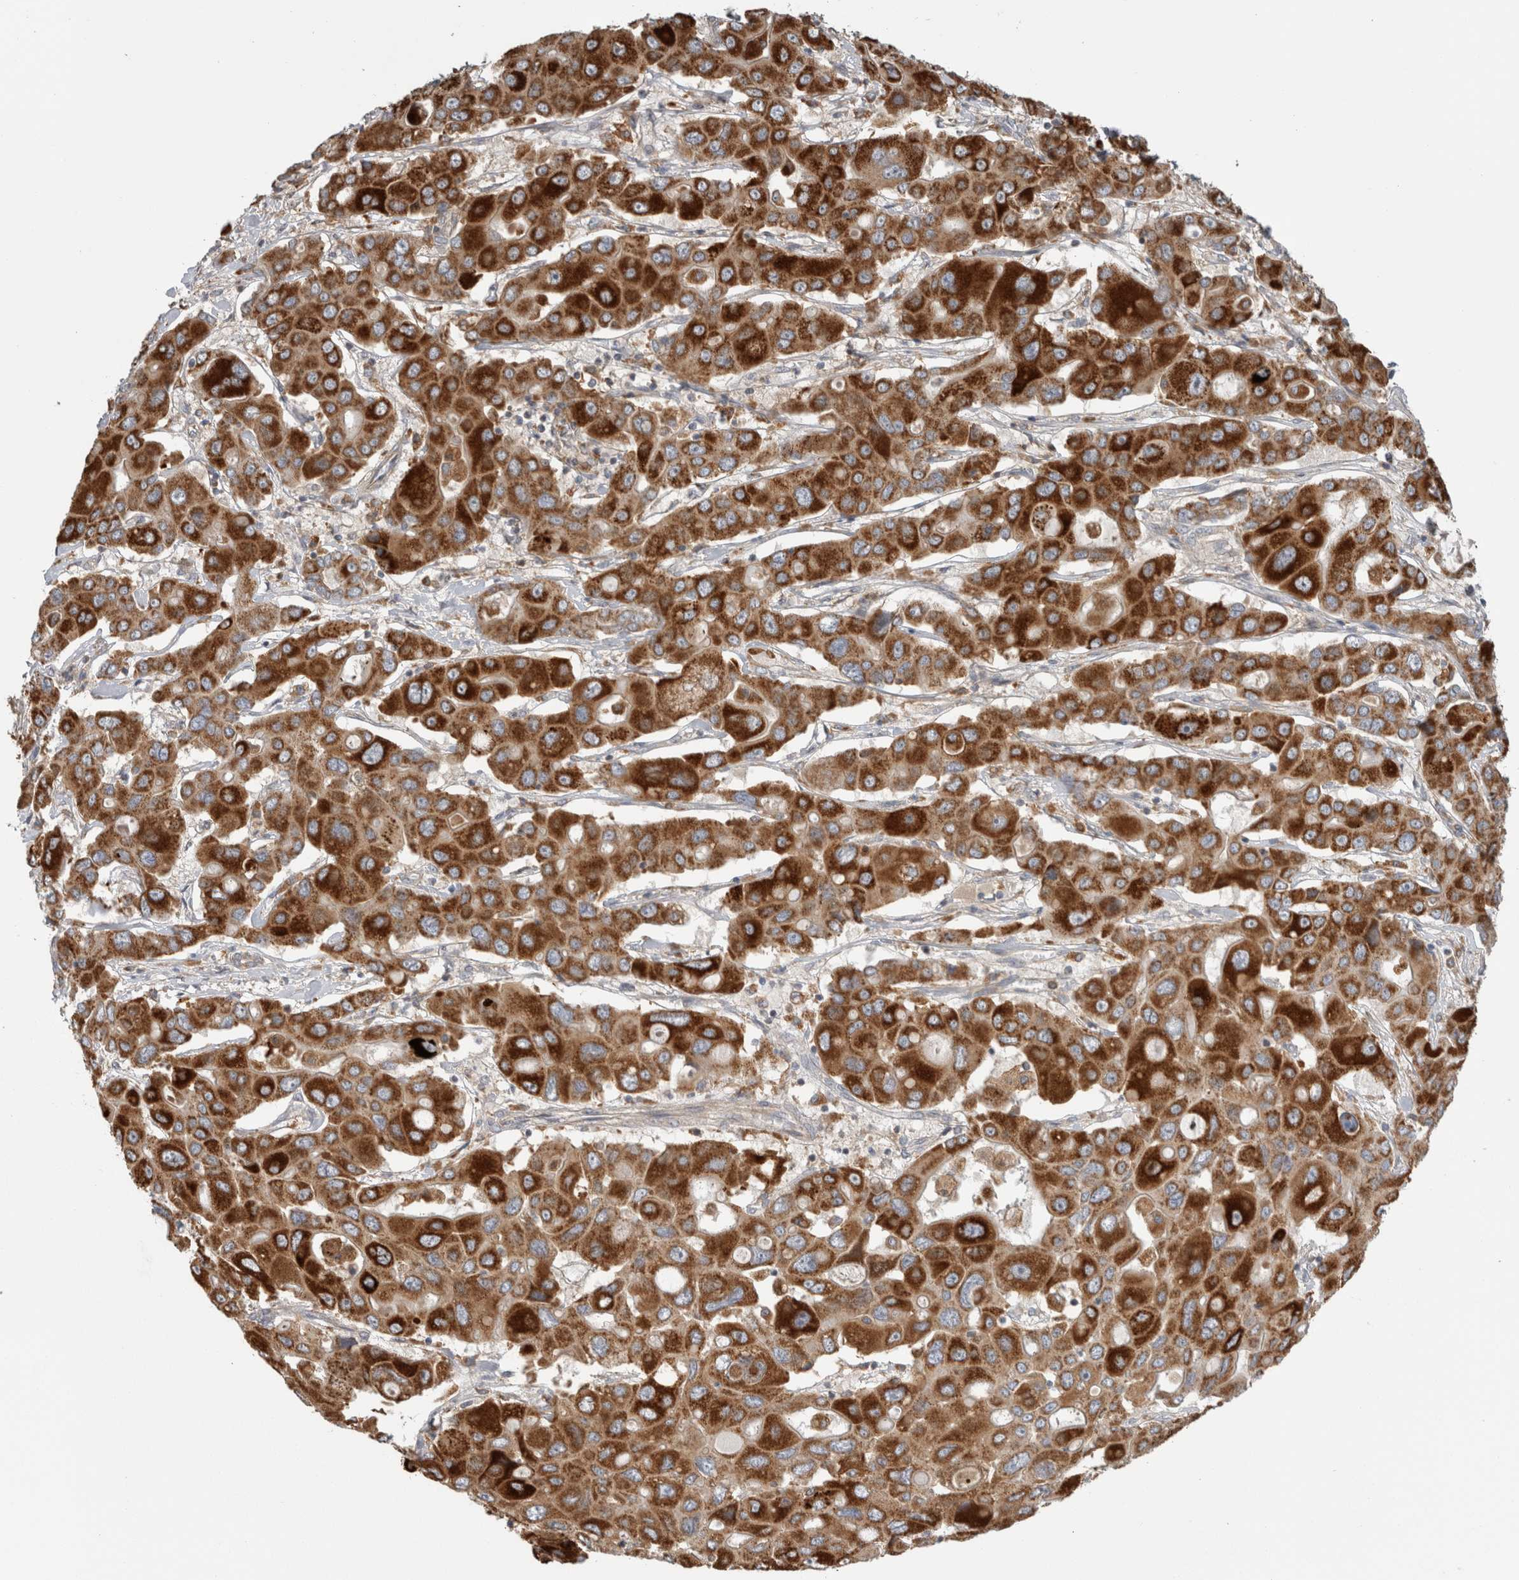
{"staining": {"intensity": "strong", "quantity": ">75%", "location": "cytoplasmic/membranous"}, "tissue": "liver cancer", "cell_type": "Tumor cells", "image_type": "cancer", "snomed": [{"axis": "morphology", "description": "Cholangiocarcinoma"}, {"axis": "topography", "description": "Liver"}], "caption": "Brown immunohistochemical staining in human liver cholangiocarcinoma demonstrates strong cytoplasmic/membranous staining in about >75% of tumor cells.", "gene": "ADGRL3", "patient": {"sex": "male", "age": 67}}